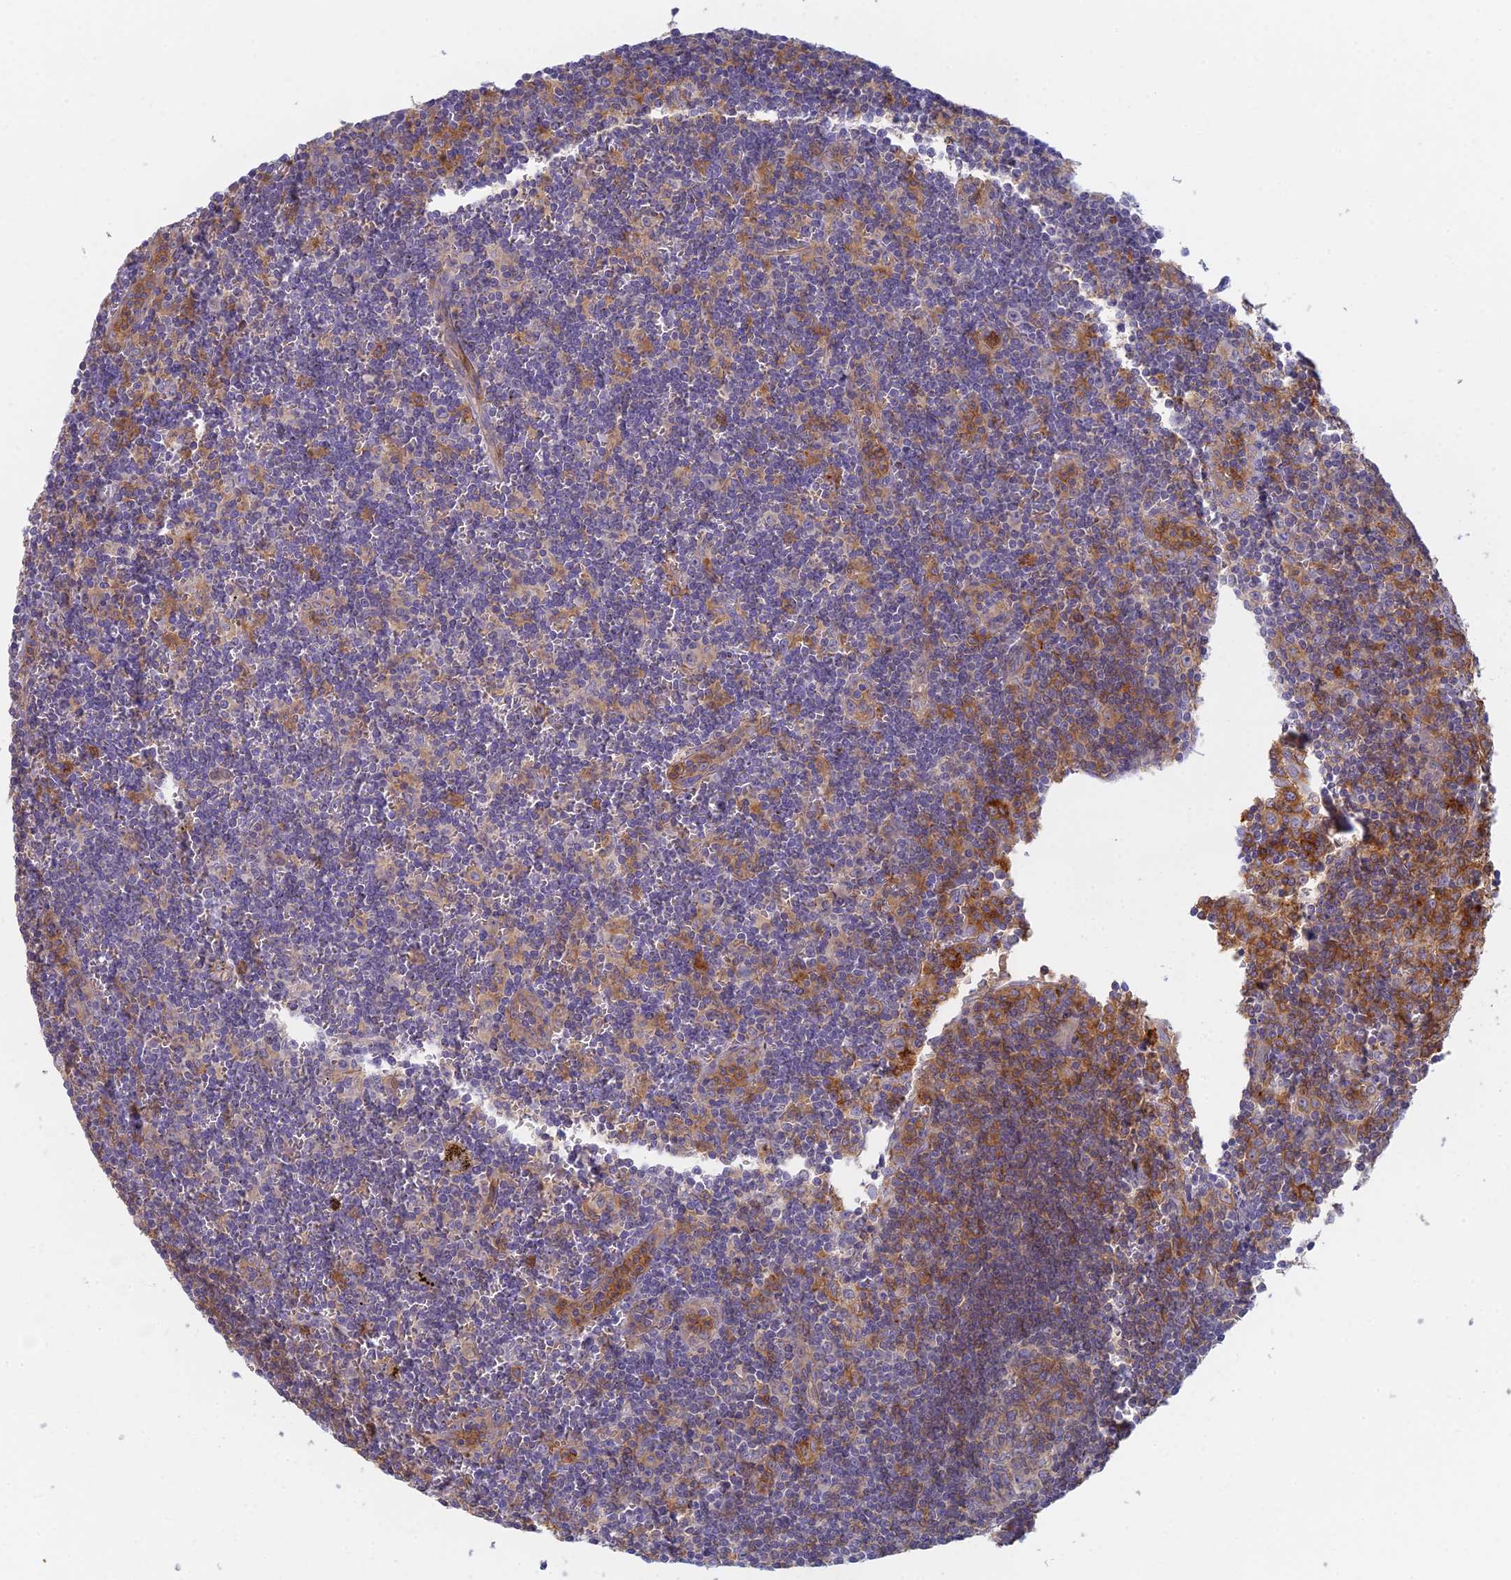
{"staining": {"intensity": "moderate", "quantity": "<25%", "location": "cytoplasmic/membranous"}, "tissue": "lymph node", "cell_type": "Germinal center cells", "image_type": "normal", "snomed": [{"axis": "morphology", "description": "Normal tissue, NOS"}, {"axis": "topography", "description": "Lymph node"}], "caption": "Brown immunohistochemical staining in benign lymph node shows moderate cytoplasmic/membranous staining in approximately <25% of germinal center cells.", "gene": "STRN4", "patient": {"sex": "female", "age": 32}}